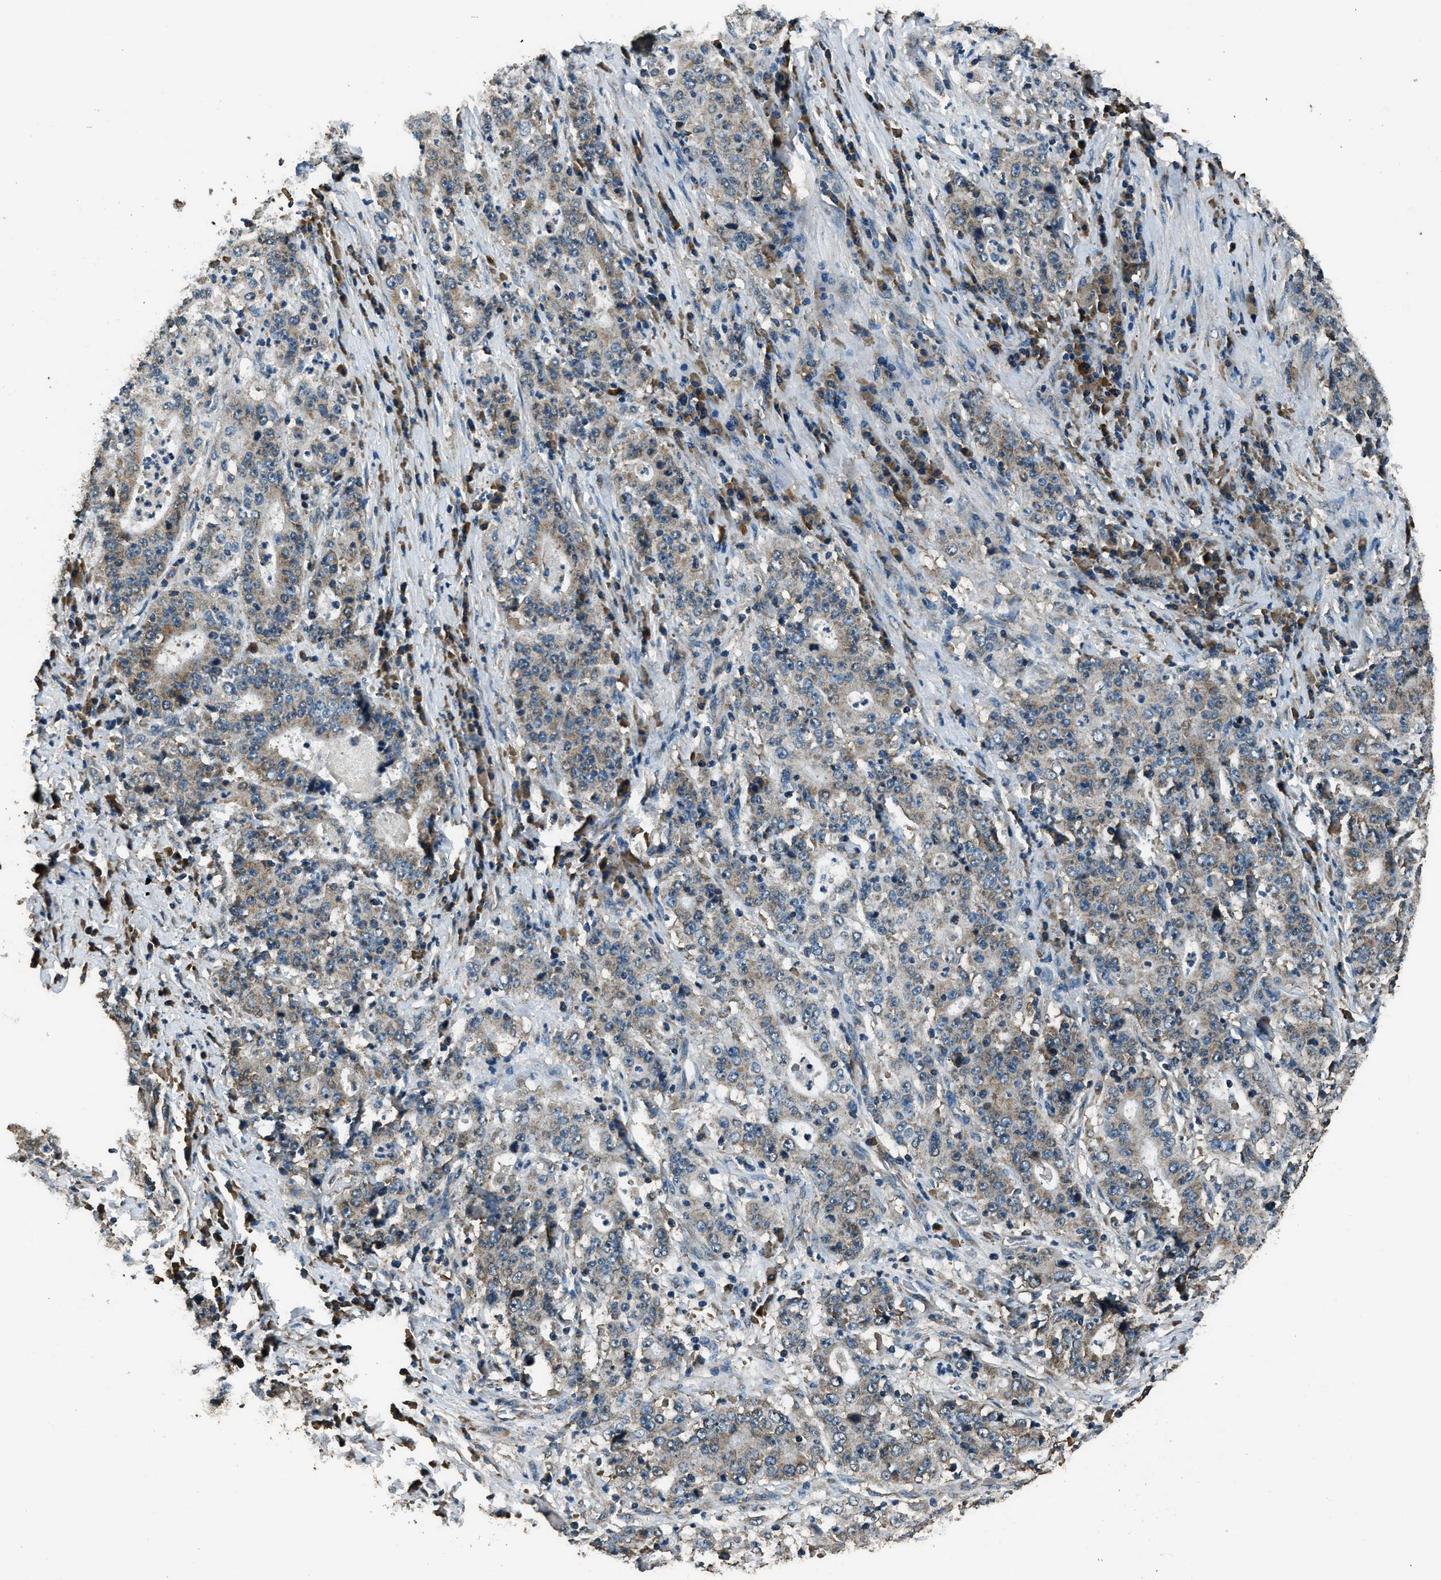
{"staining": {"intensity": "weak", "quantity": "<25%", "location": "cytoplasmic/membranous"}, "tissue": "stomach cancer", "cell_type": "Tumor cells", "image_type": "cancer", "snomed": [{"axis": "morphology", "description": "Normal tissue, NOS"}, {"axis": "morphology", "description": "Adenocarcinoma, NOS"}, {"axis": "topography", "description": "Stomach, upper"}, {"axis": "topography", "description": "Stomach"}], "caption": "Immunohistochemistry (IHC) image of adenocarcinoma (stomach) stained for a protein (brown), which exhibits no staining in tumor cells.", "gene": "SALL3", "patient": {"sex": "male", "age": 59}}